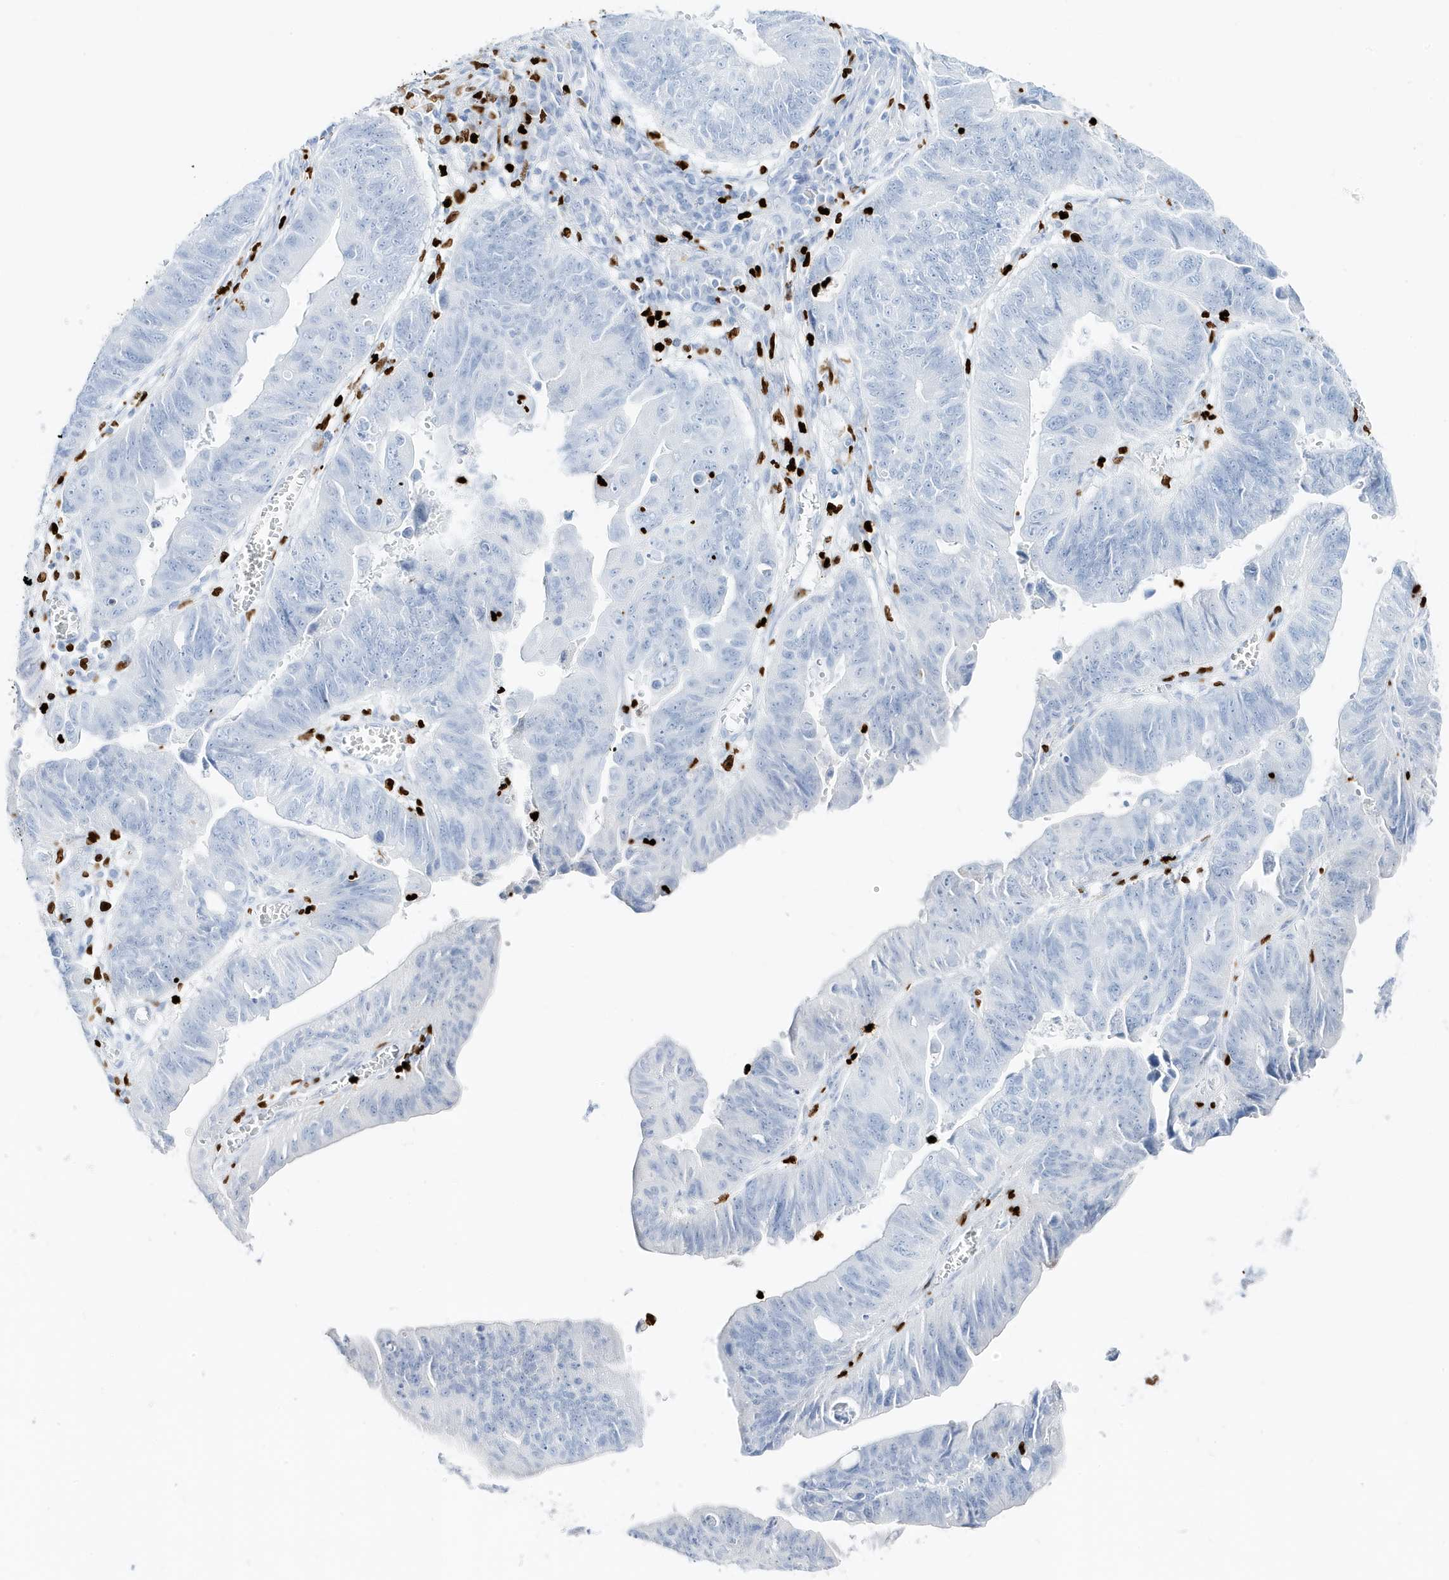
{"staining": {"intensity": "negative", "quantity": "none", "location": "none"}, "tissue": "stomach cancer", "cell_type": "Tumor cells", "image_type": "cancer", "snomed": [{"axis": "morphology", "description": "Adenocarcinoma, NOS"}, {"axis": "topography", "description": "Stomach"}], "caption": "A high-resolution micrograph shows IHC staining of adenocarcinoma (stomach), which demonstrates no significant expression in tumor cells.", "gene": "MNDA", "patient": {"sex": "male", "age": 59}}